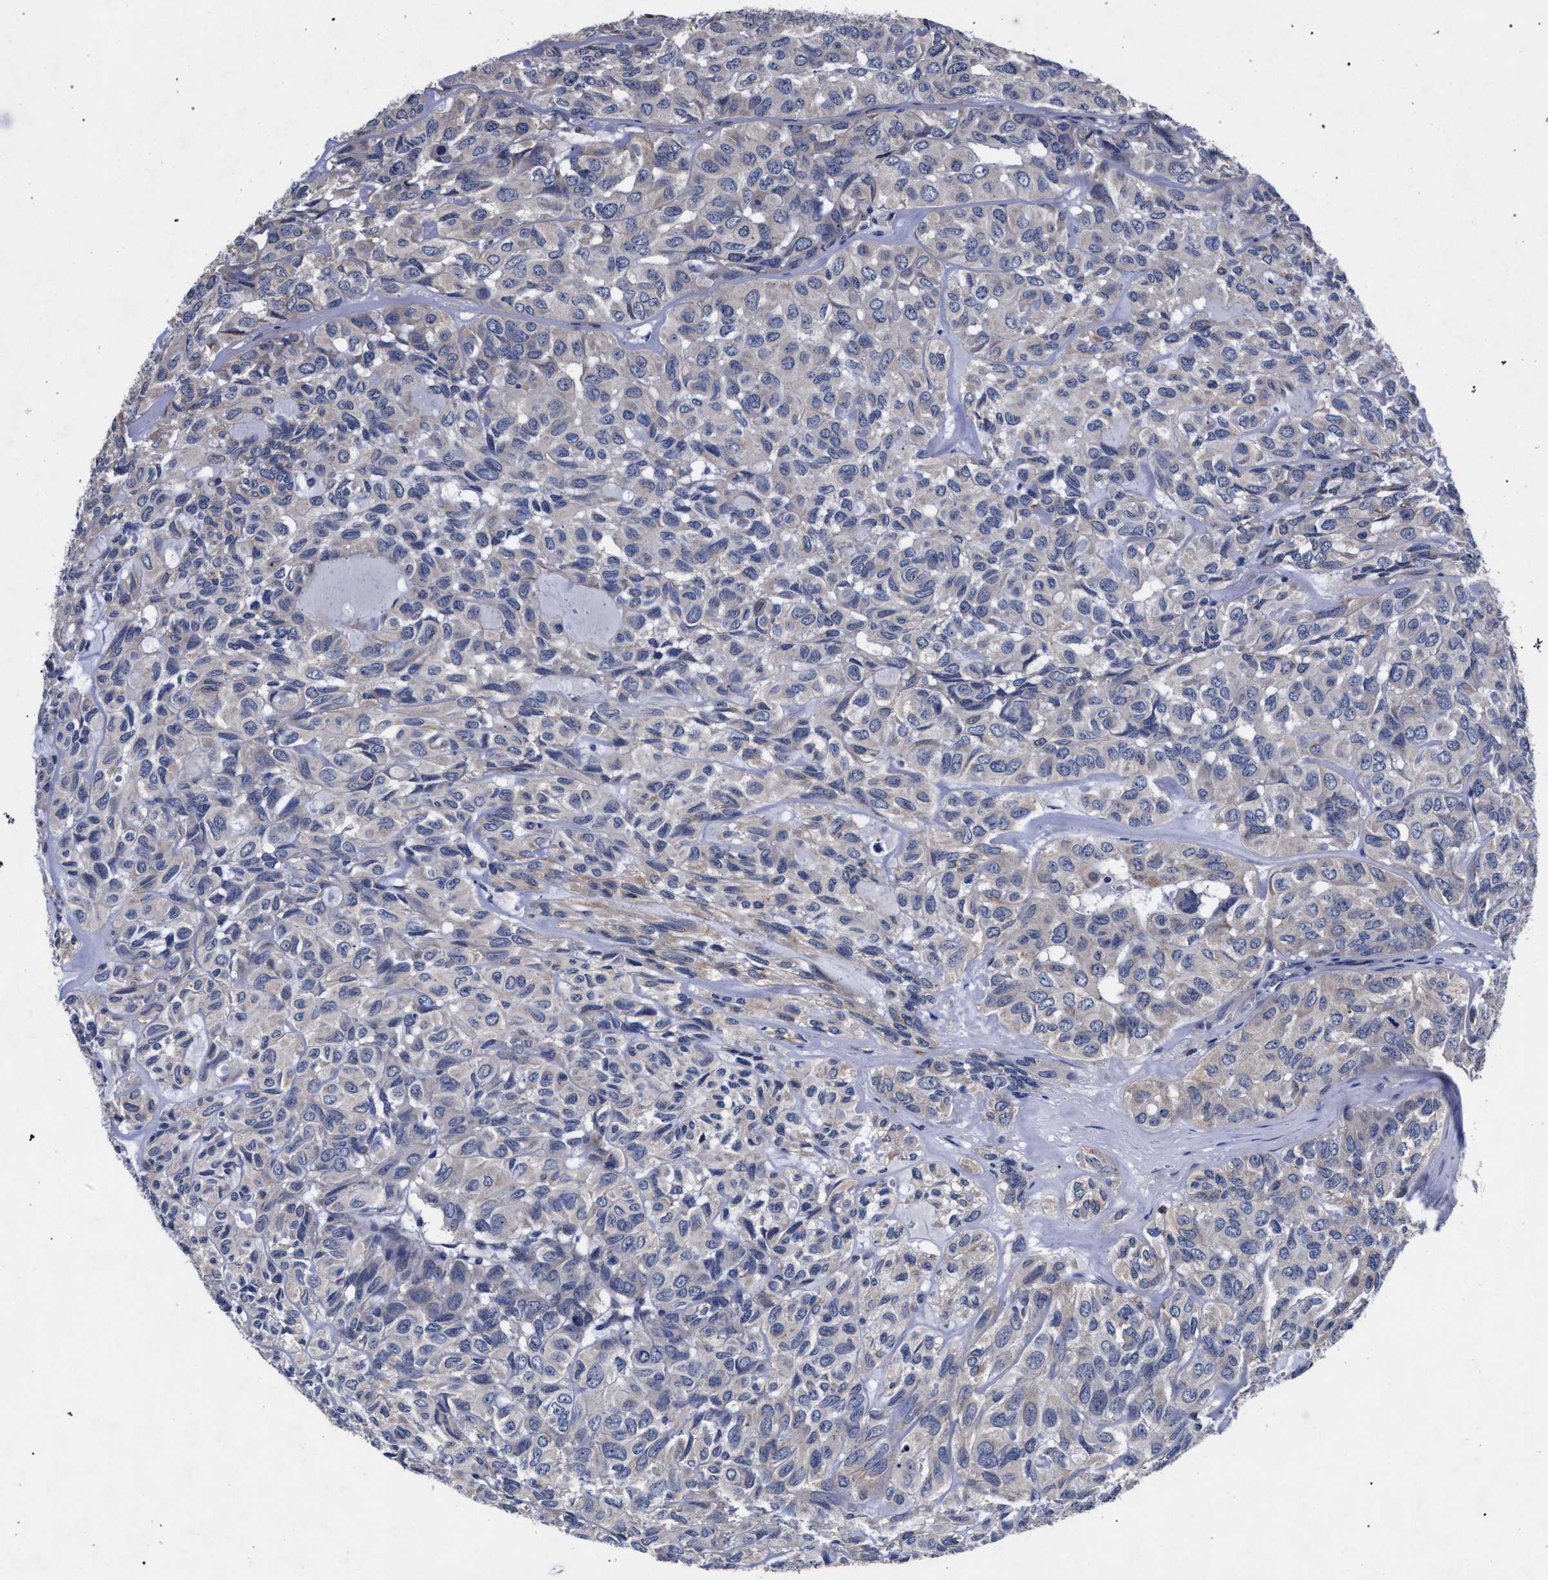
{"staining": {"intensity": "negative", "quantity": "none", "location": "none"}, "tissue": "head and neck cancer", "cell_type": "Tumor cells", "image_type": "cancer", "snomed": [{"axis": "morphology", "description": "Adenocarcinoma, NOS"}, {"axis": "topography", "description": "Salivary gland, NOS"}, {"axis": "topography", "description": "Head-Neck"}], "caption": "This is an immunohistochemistry photomicrograph of human head and neck cancer (adenocarcinoma). There is no positivity in tumor cells.", "gene": "CFAP95", "patient": {"sex": "female", "age": 76}}